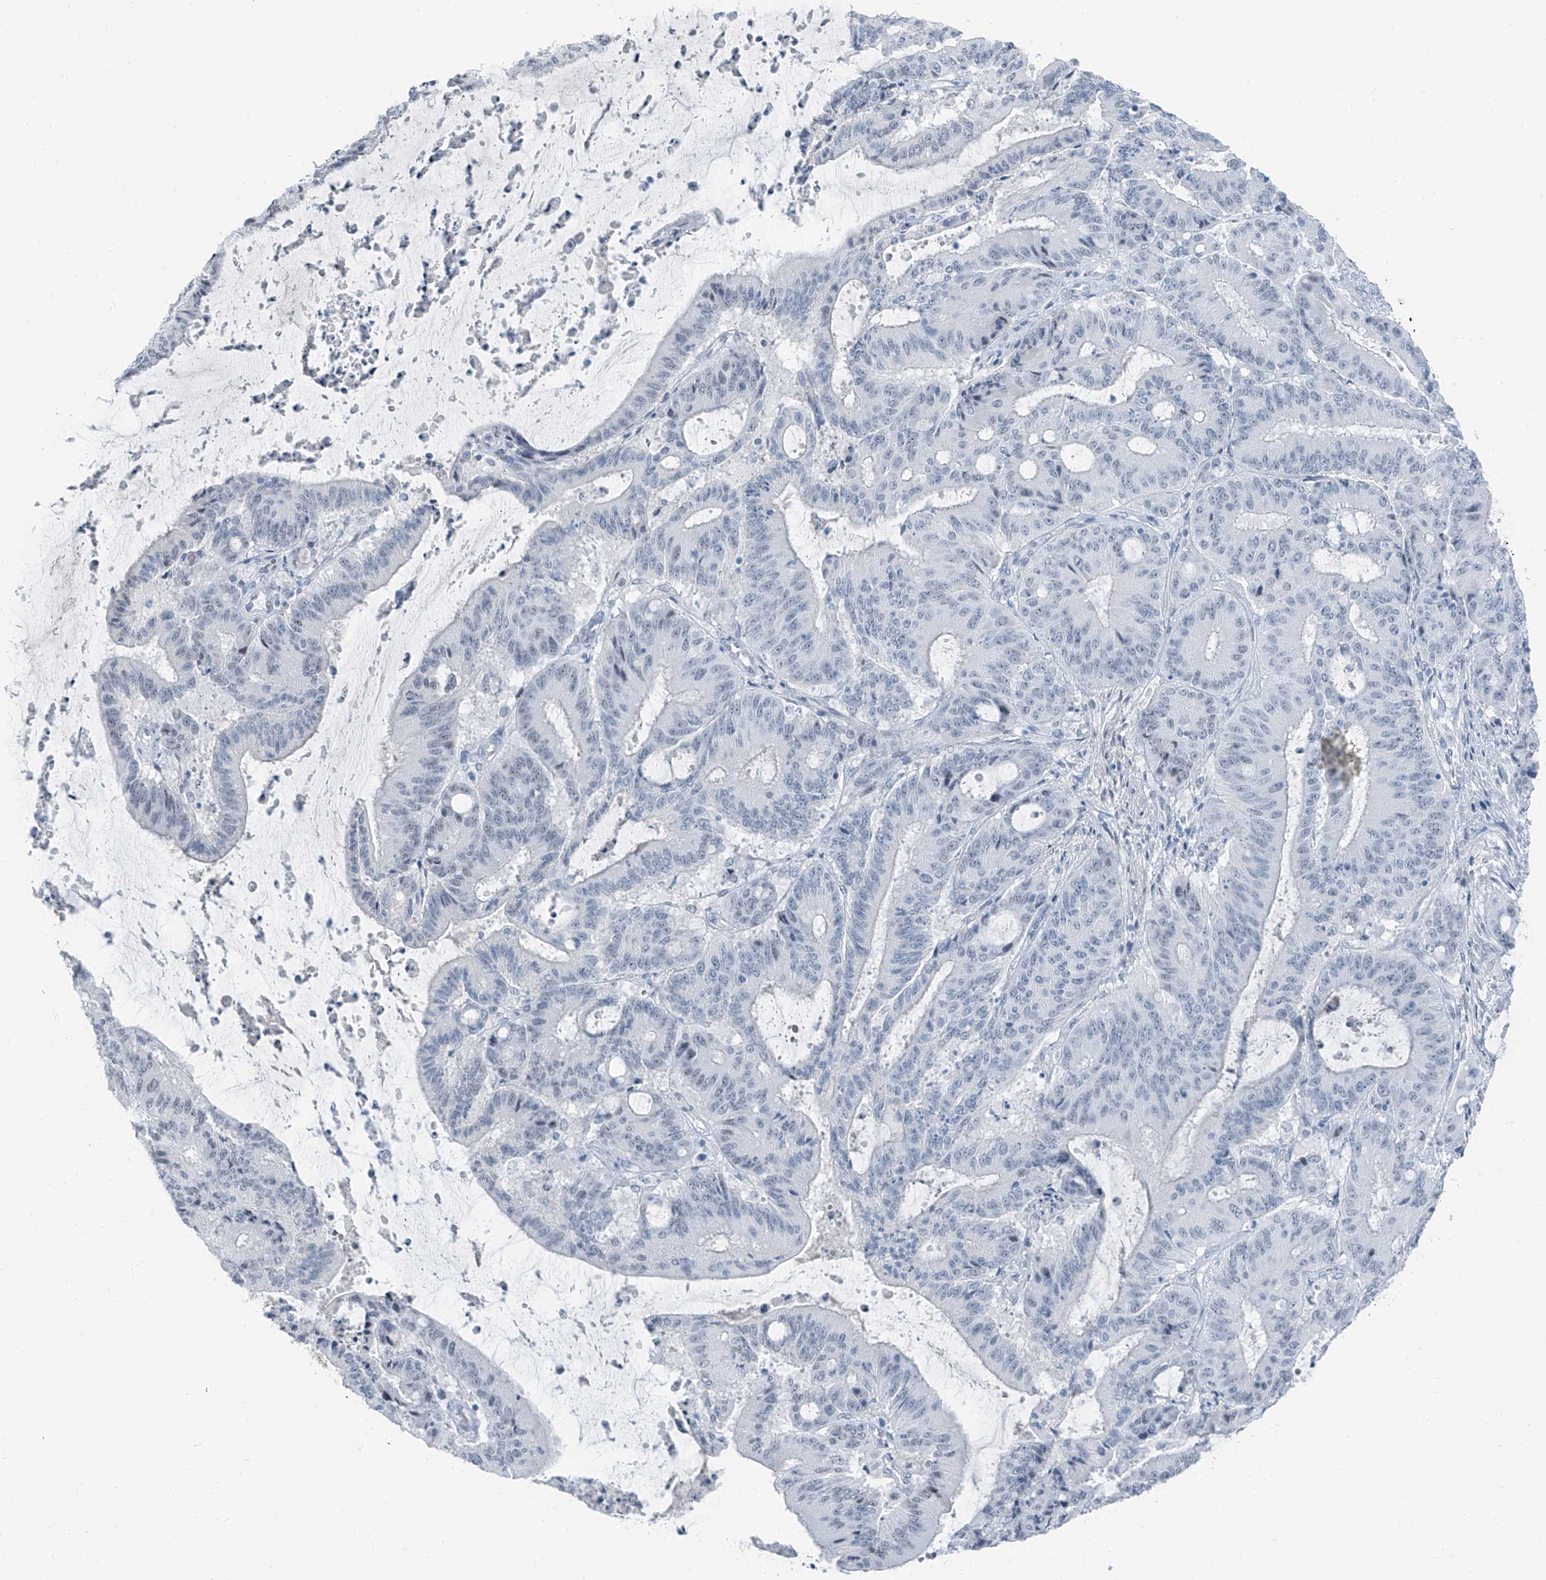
{"staining": {"intensity": "negative", "quantity": "none", "location": "none"}, "tissue": "liver cancer", "cell_type": "Tumor cells", "image_type": "cancer", "snomed": [{"axis": "morphology", "description": "Normal tissue, NOS"}, {"axis": "morphology", "description": "Cholangiocarcinoma"}, {"axis": "topography", "description": "Liver"}, {"axis": "topography", "description": "Peripheral nerve tissue"}], "caption": "The micrograph exhibits no significant expression in tumor cells of cholangiocarcinoma (liver). (Brightfield microscopy of DAB IHC at high magnification).", "gene": "RGN", "patient": {"sex": "female", "age": 73}}